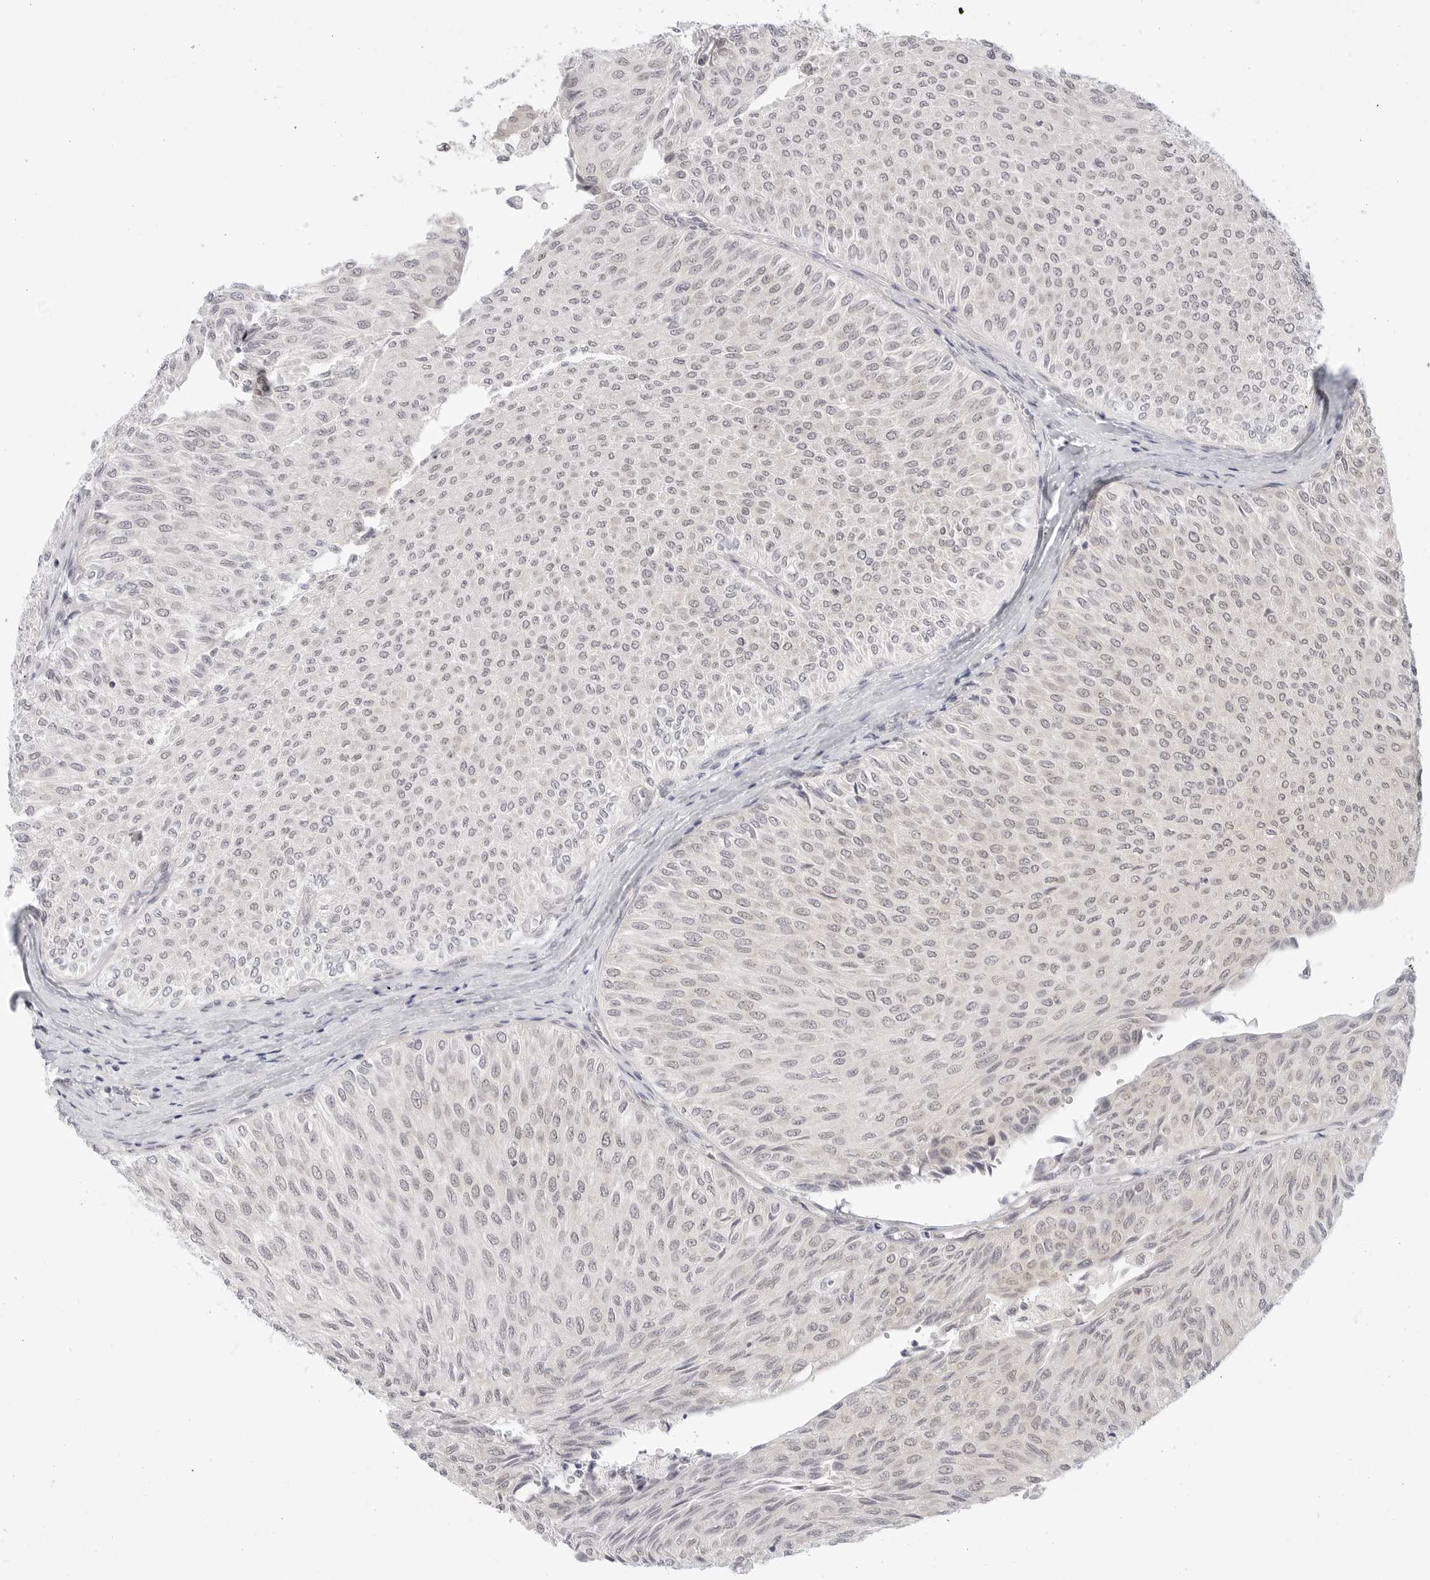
{"staining": {"intensity": "negative", "quantity": "none", "location": "none"}, "tissue": "urothelial cancer", "cell_type": "Tumor cells", "image_type": "cancer", "snomed": [{"axis": "morphology", "description": "Urothelial carcinoma, Low grade"}, {"axis": "topography", "description": "Urinary bladder"}], "caption": "Urothelial cancer stained for a protein using immunohistochemistry (IHC) demonstrates no staining tumor cells.", "gene": "TCP1", "patient": {"sex": "male", "age": 78}}